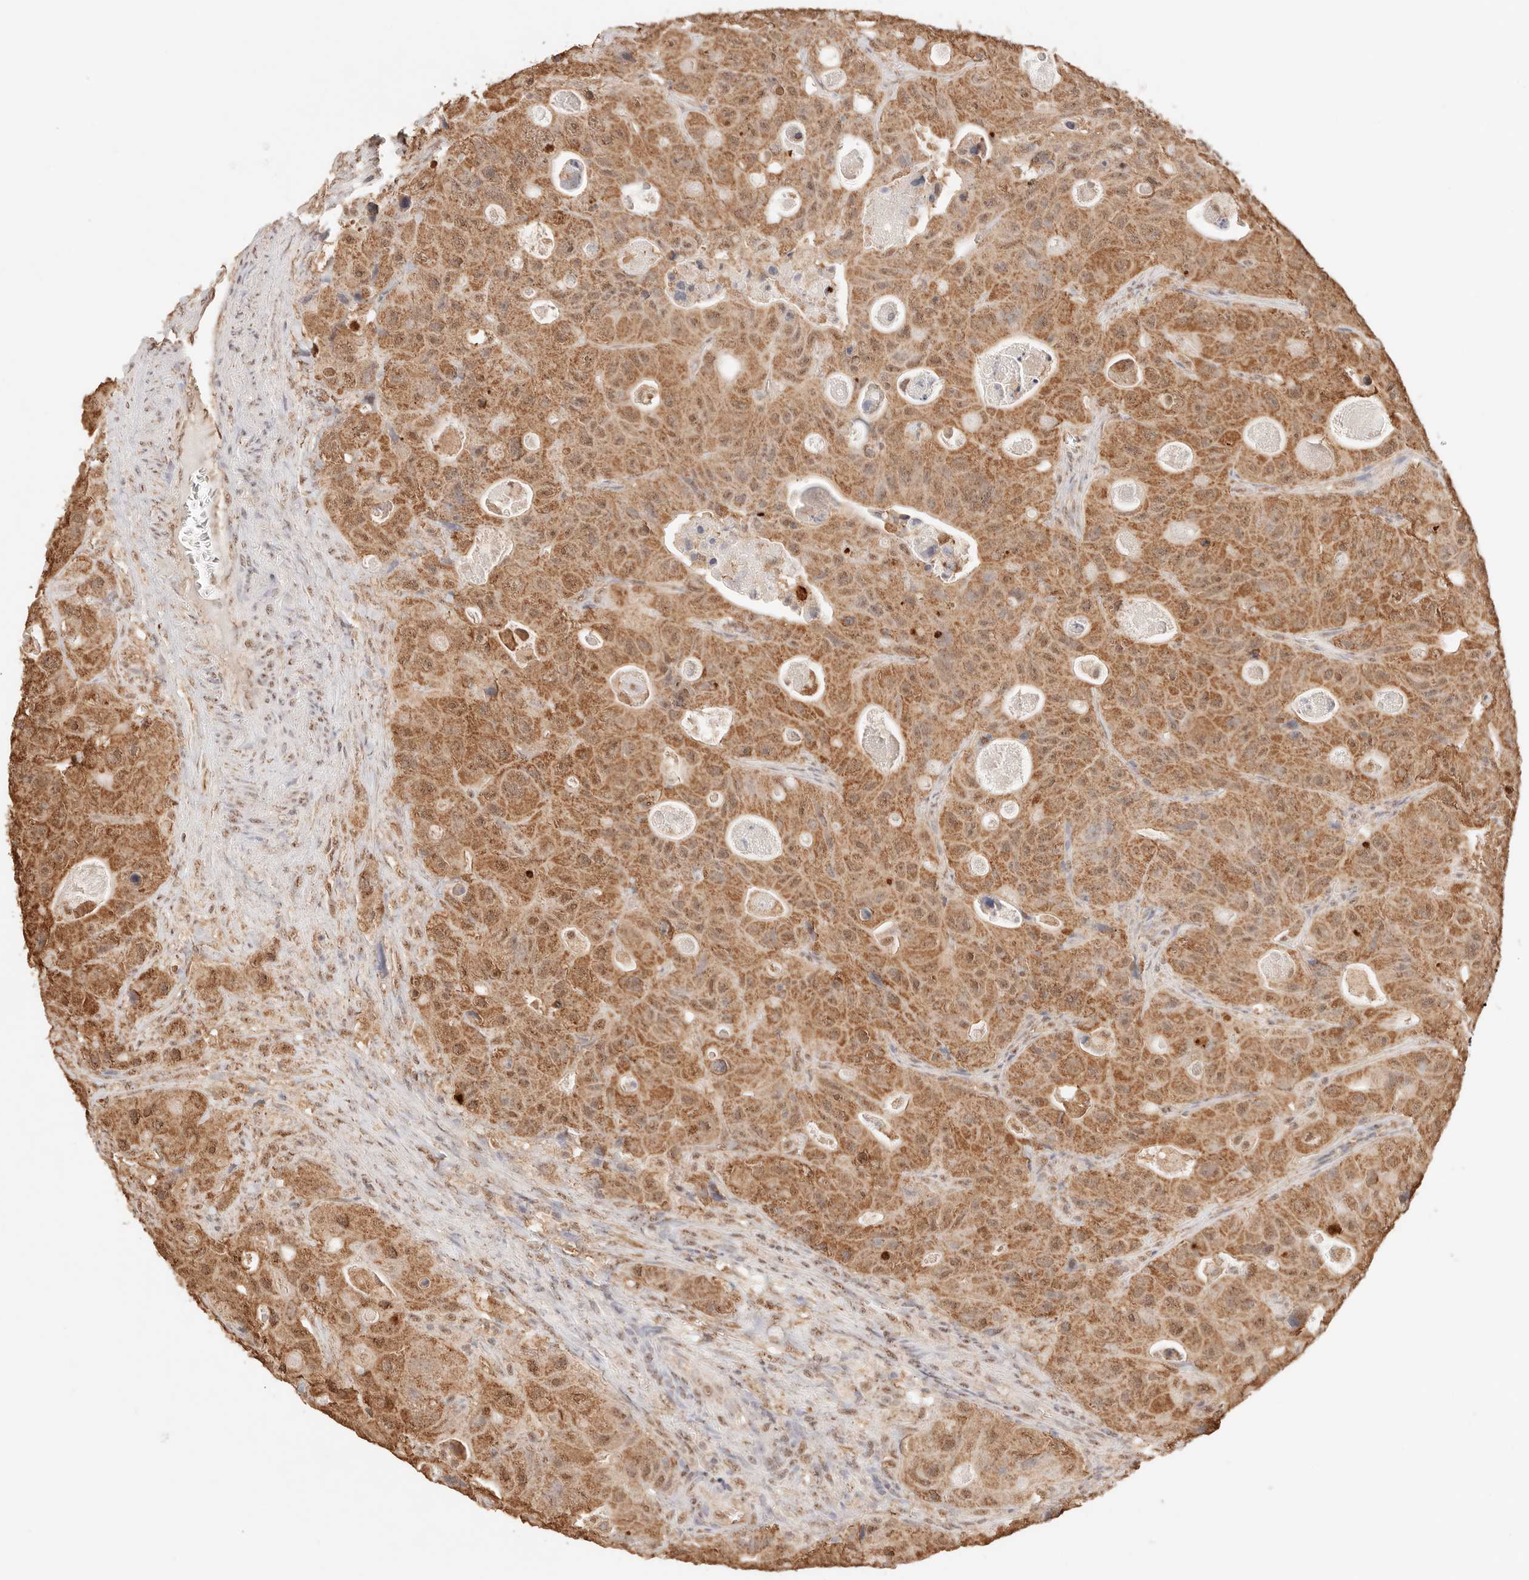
{"staining": {"intensity": "moderate", "quantity": ">75%", "location": "cytoplasmic/membranous,nuclear"}, "tissue": "colorectal cancer", "cell_type": "Tumor cells", "image_type": "cancer", "snomed": [{"axis": "morphology", "description": "Adenocarcinoma, NOS"}, {"axis": "topography", "description": "Colon"}], "caption": "Human colorectal cancer (adenocarcinoma) stained with a brown dye exhibits moderate cytoplasmic/membranous and nuclear positive staining in about >75% of tumor cells.", "gene": "IL1R2", "patient": {"sex": "female", "age": 46}}